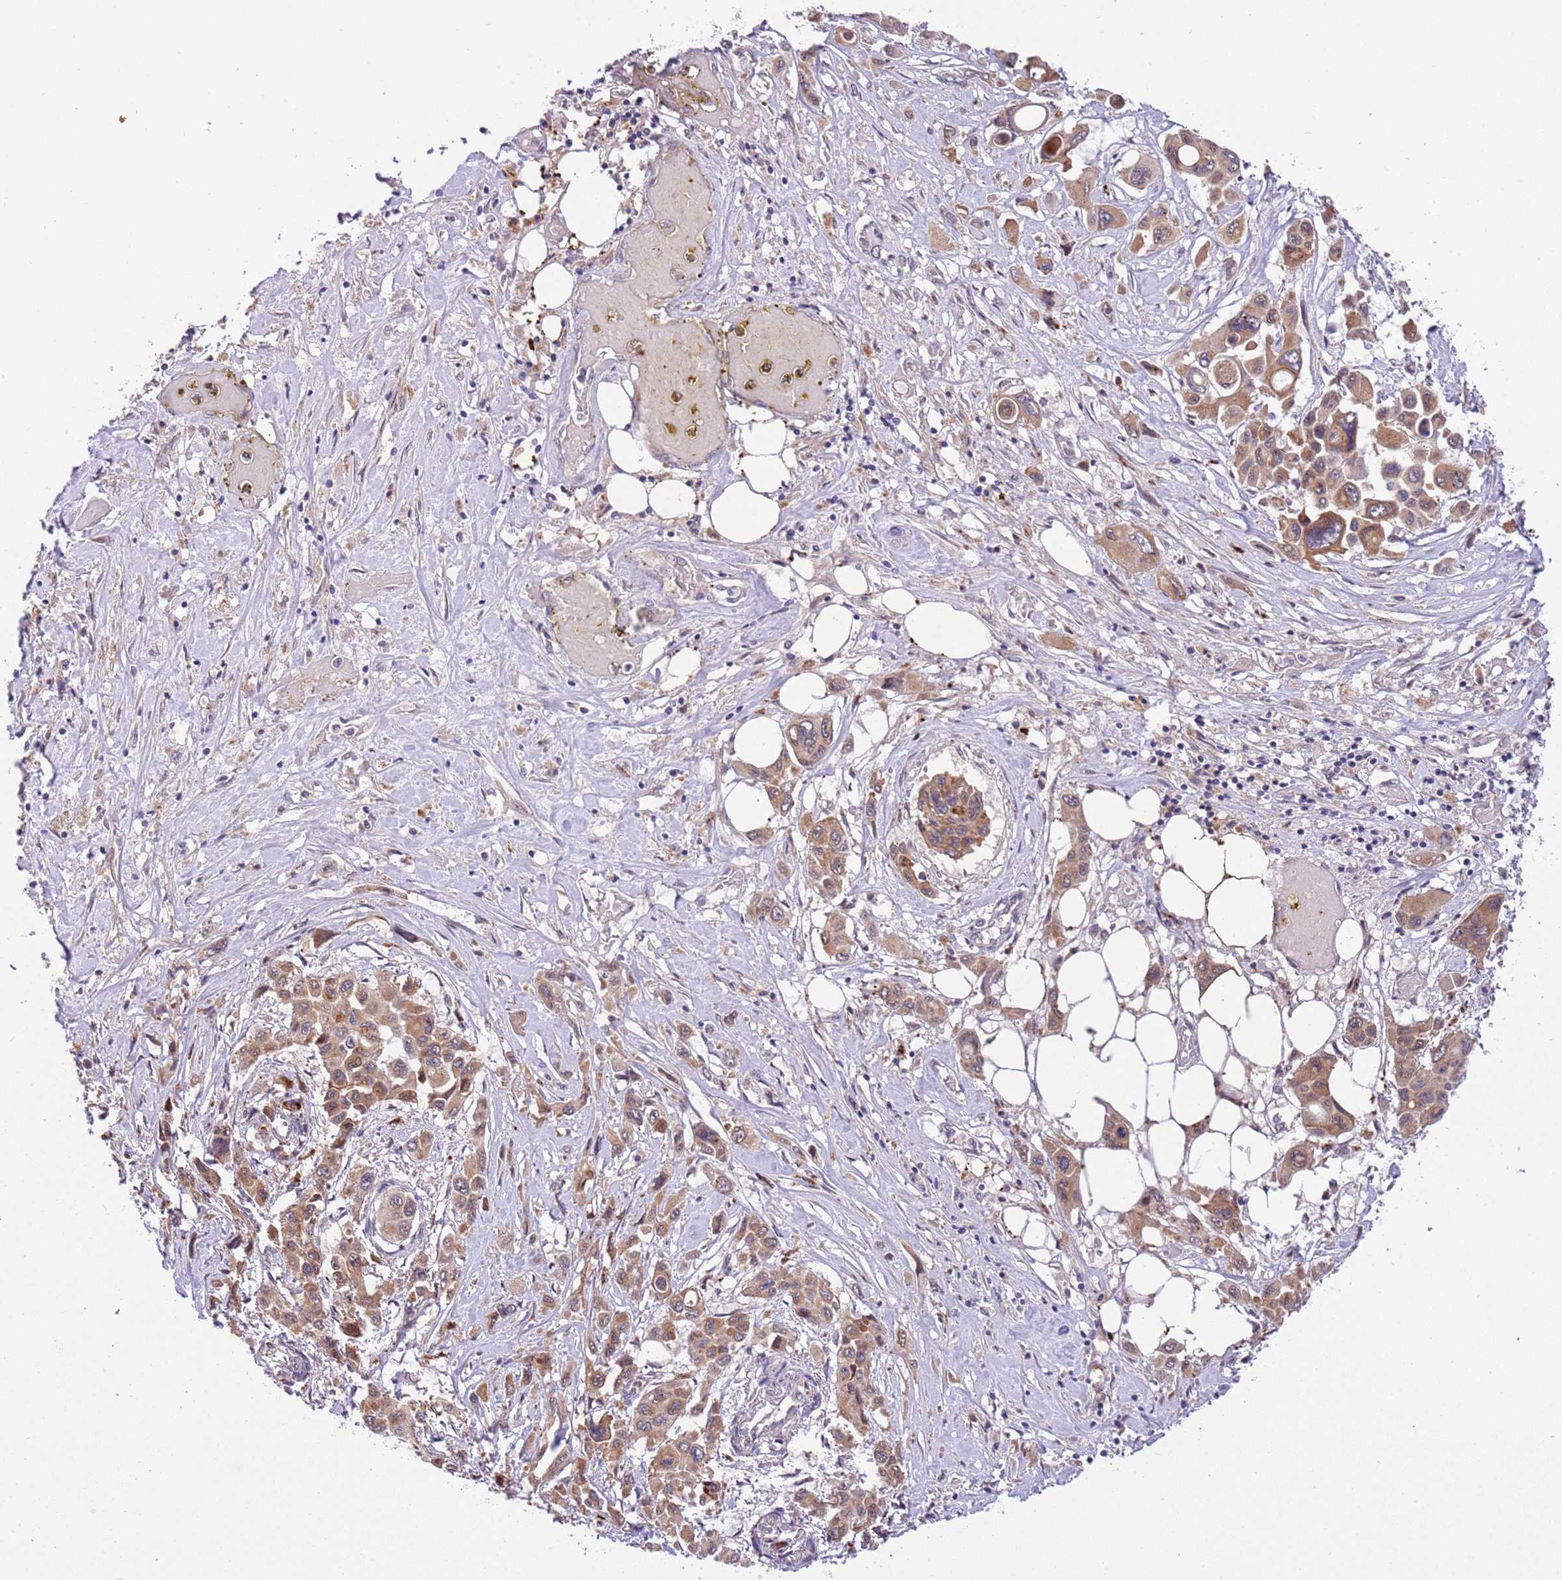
{"staining": {"intensity": "moderate", "quantity": ">75%", "location": "cytoplasmic/membranous,nuclear"}, "tissue": "pancreatic cancer", "cell_type": "Tumor cells", "image_type": "cancer", "snomed": [{"axis": "morphology", "description": "Adenocarcinoma, NOS"}, {"axis": "topography", "description": "Pancreas"}], "caption": "Immunohistochemistry (IHC) (DAB (3,3'-diaminobenzidine)) staining of pancreatic adenocarcinoma displays moderate cytoplasmic/membranous and nuclear protein staining in about >75% of tumor cells.", "gene": "TRIM27", "patient": {"sex": "male", "age": 92}}